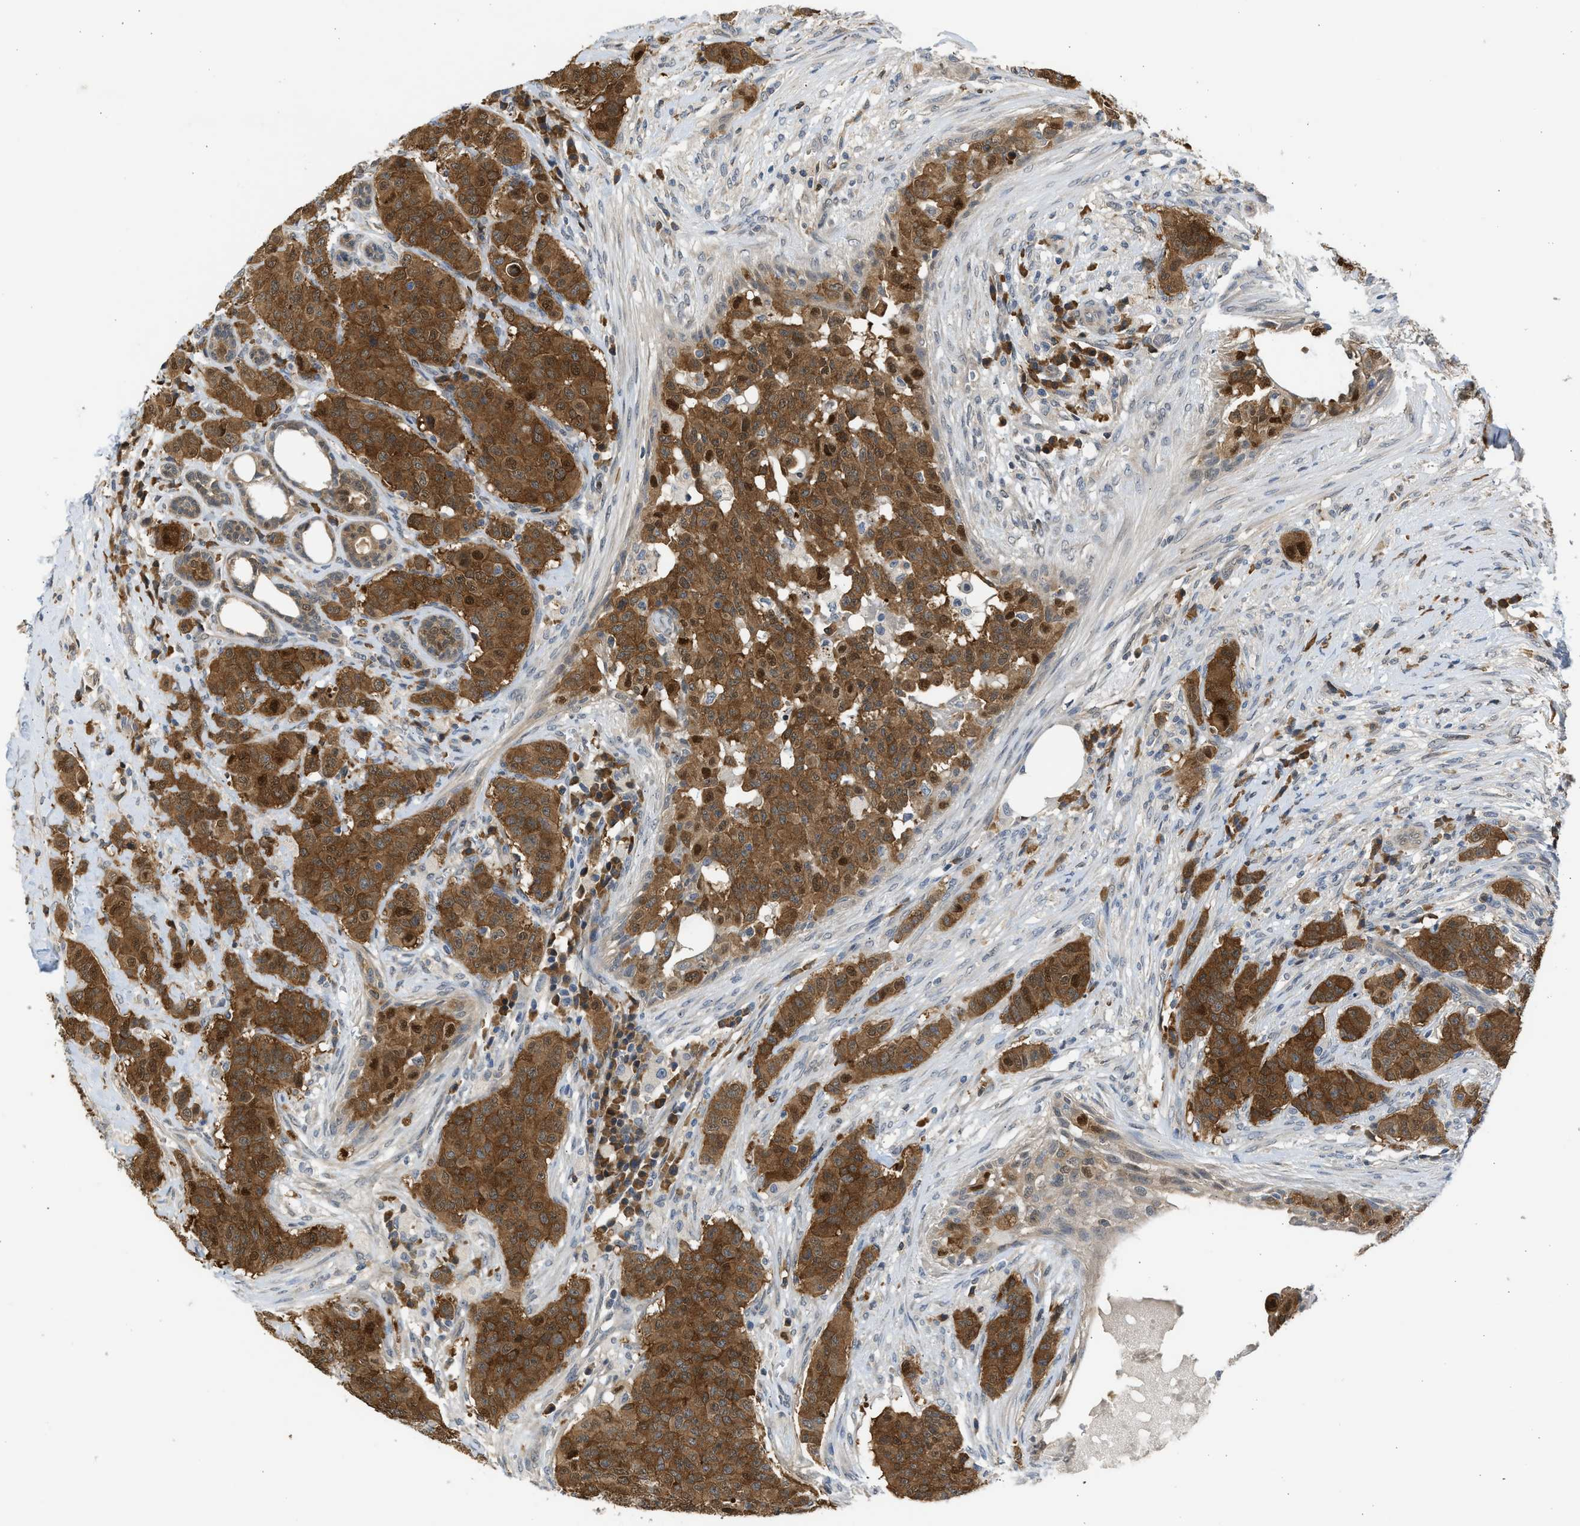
{"staining": {"intensity": "moderate", "quantity": ">75%", "location": "cytoplasmic/membranous,nuclear"}, "tissue": "breast cancer", "cell_type": "Tumor cells", "image_type": "cancer", "snomed": [{"axis": "morphology", "description": "Normal tissue, NOS"}, {"axis": "morphology", "description": "Duct carcinoma"}, {"axis": "topography", "description": "Breast"}], "caption": "Immunohistochemistry staining of breast cancer (intraductal carcinoma), which exhibits medium levels of moderate cytoplasmic/membranous and nuclear positivity in about >75% of tumor cells indicating moderate cytoplasmic/membranous and nuclear protein staining. The staining was performed using DAB (brown) for protein detection and nuclei were counterstained in hematoxylin (blue).", "gene": "MAPK7", "patient": {"sex": "female", "age": 40}}